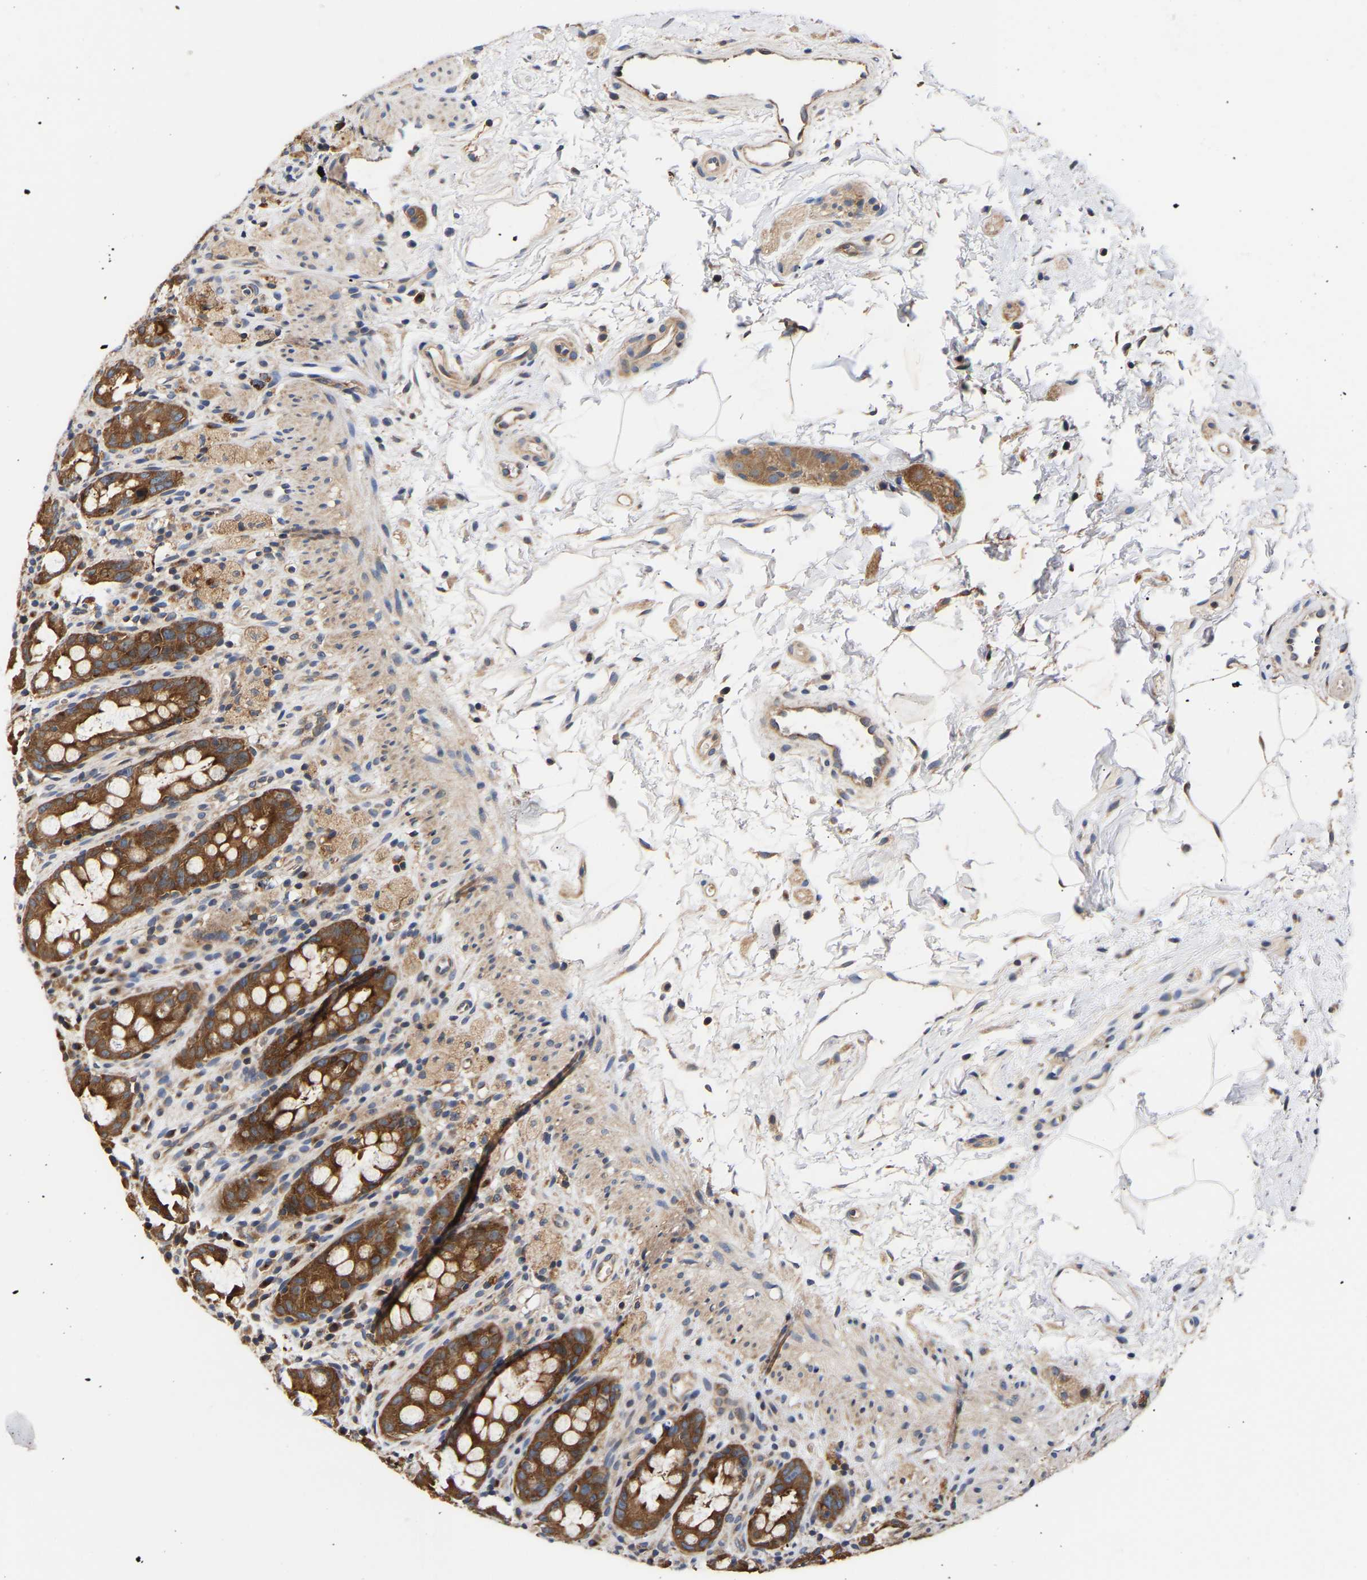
{"staining": {"intensity": "moderate", "quantity": ">75%", "location": "cytoplasmic/membranous"}, "tissue": "rectum", "cell_type": "Glandular cells", "image_type": "normal", "snomed": [{"axis": "morphology", "description": "Normal tissue, NOS"}, {"axis": "topography", "description": "Rectum"}], "caption": "A brown stain highlights moderate cytoplasmic/membranous staining of a protein in glandular cells of benign rectum. (Stains: DAB (3,3'-diaminobenzidine) in brown, nuclei in blue, Microscopy: brightfield microscopy at high magnification).", "gene": "LRBA", "patient": {"sex": "male", "age": 44}}